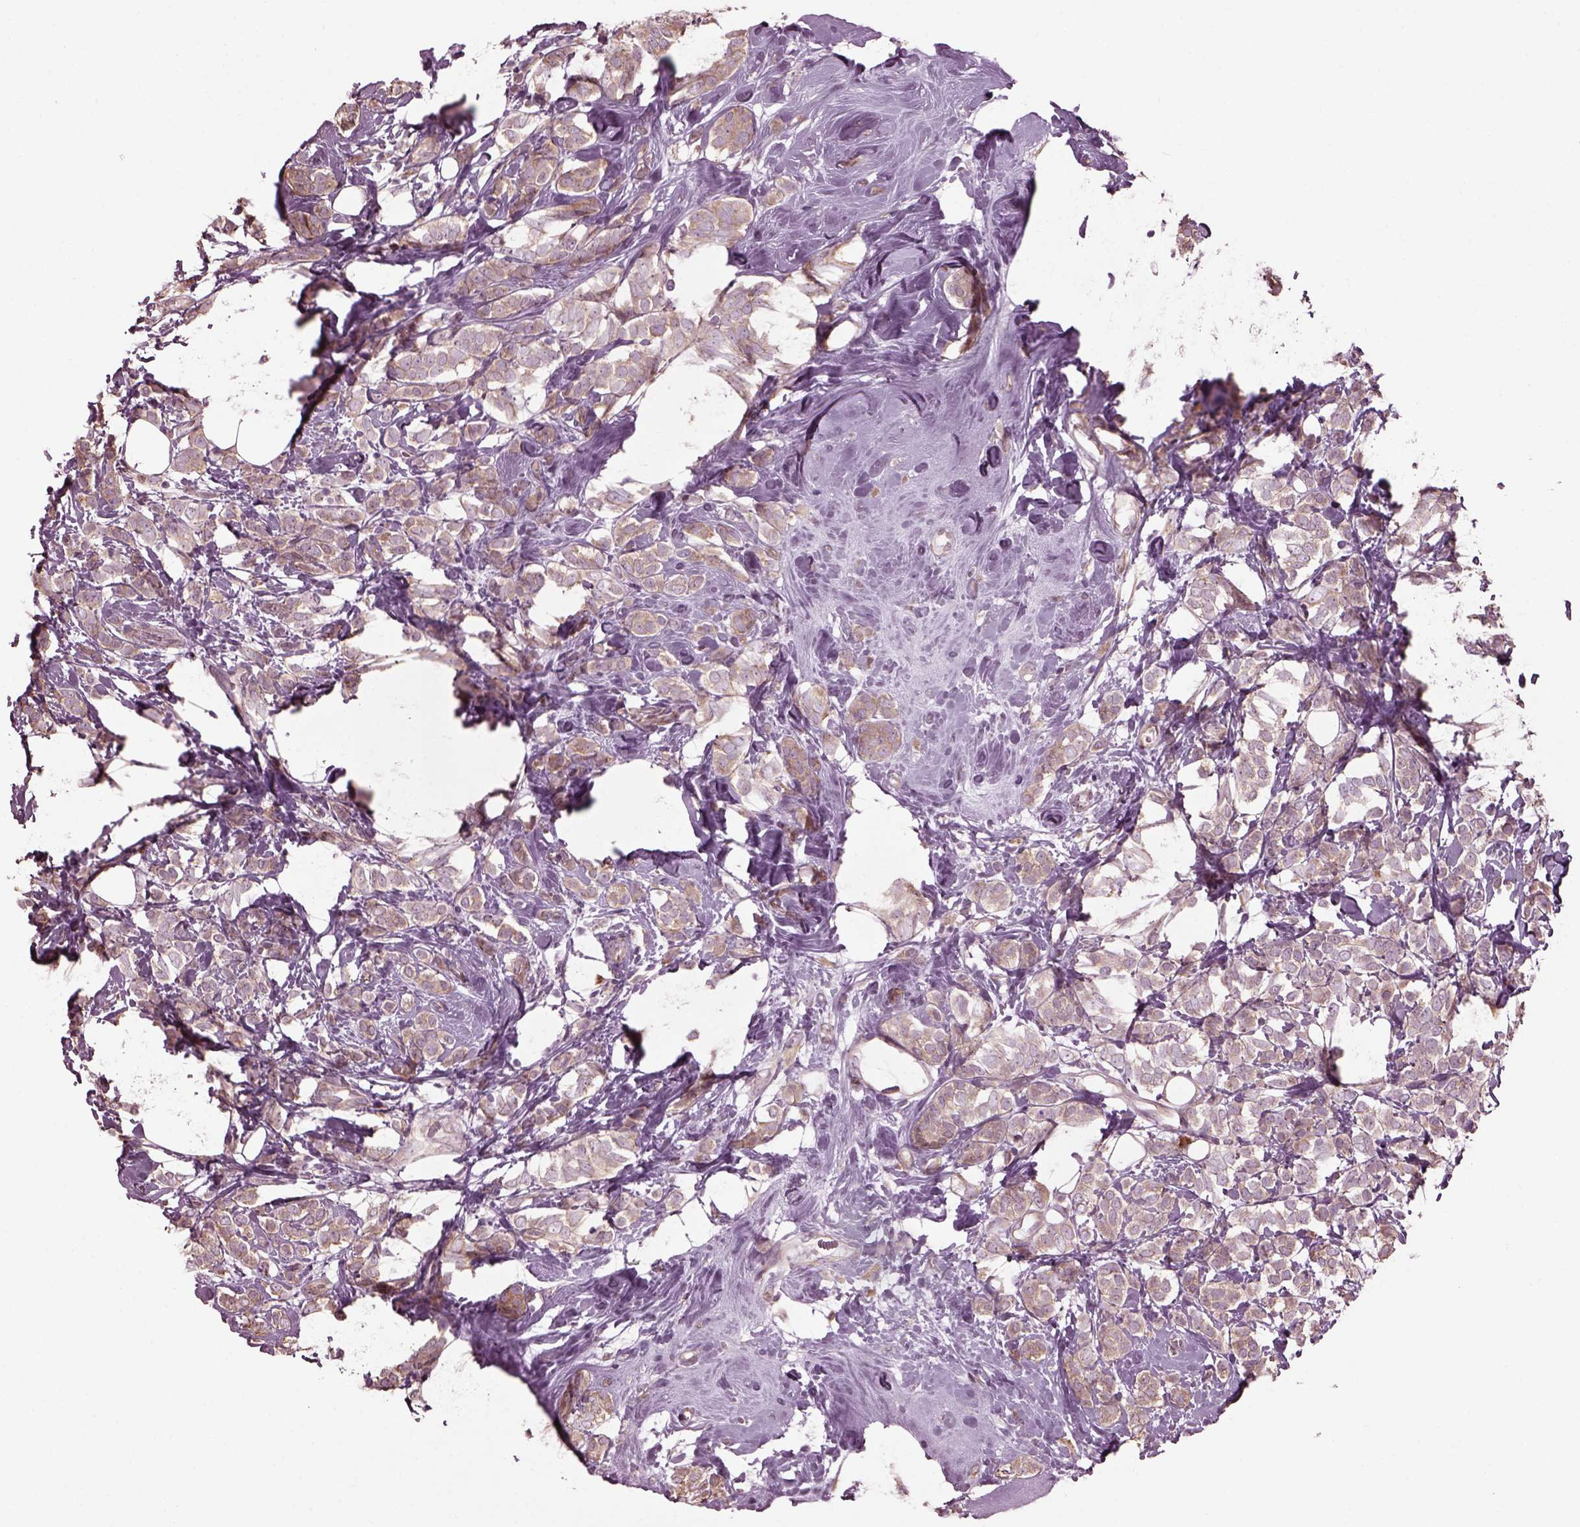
{"staining": {"intensity": "moderate", "quantity": ">75%", "location": "cytoplasmic/membranous"}, "tissue": "breast cancer", "cell_type": "Tumor cells", "image_type": "cancer", "snomed": [{"axis": "morphology", "description": "Lobular carcinoma"}, {"axis": "topography", "description": "Breast"}], "caption": "There is medium levels of moderate cytoplasmic/membranous staining in tumor cells of breast lobular carcinoma, as demonstrated by immunohistochemical staining (brown color).", "gene": "CABP5", "patient": {"sex": "female", "age": 49}}